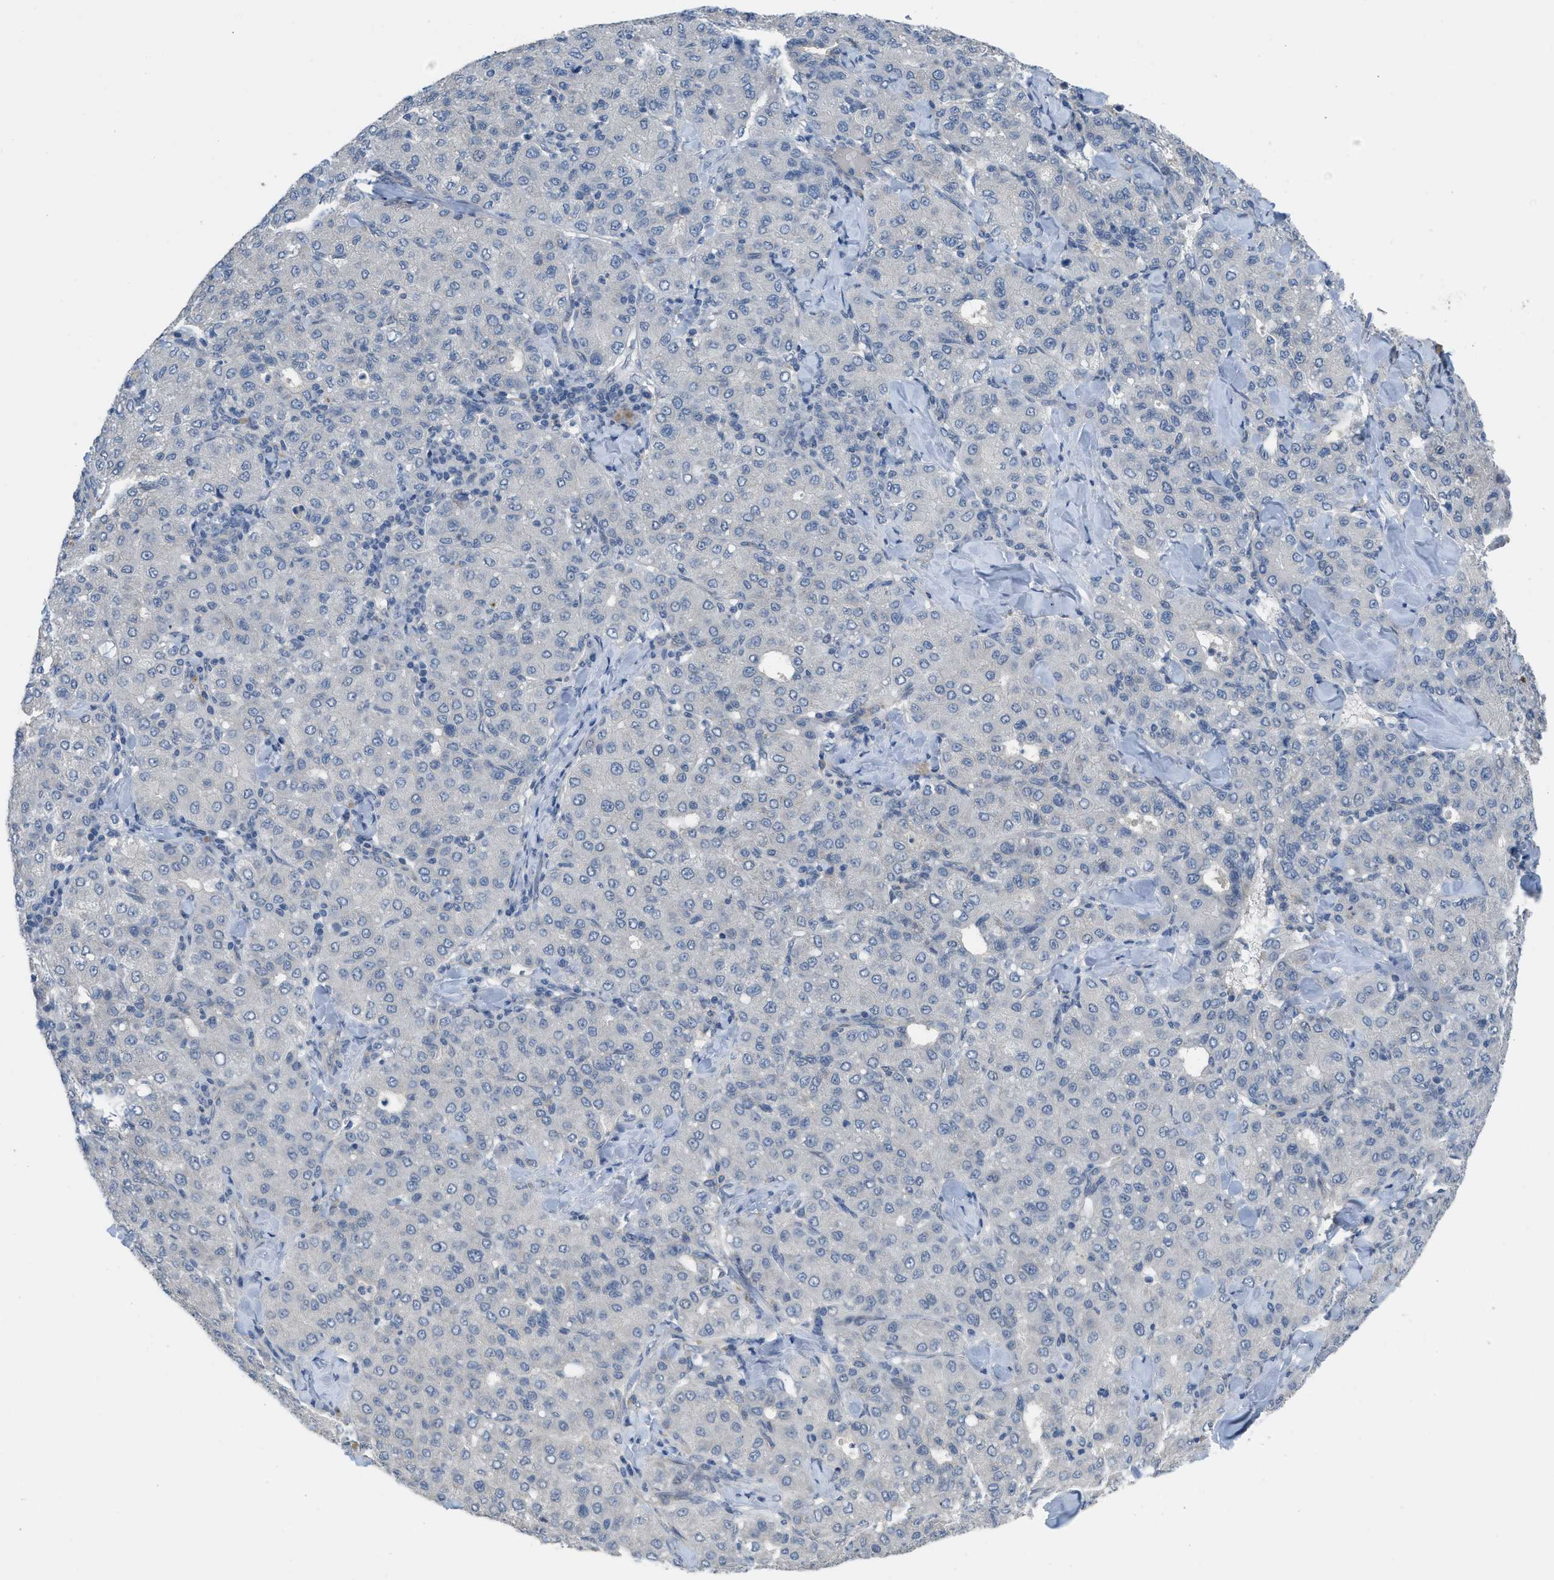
{"staining": {"intensity": "negative", "quantity": "none", "location": "none"}, "tissue": "liver cancer", "cell_type": "Tumor cells", "image_type": "cancer", "snomed": [{"axis": "morphology", "description": "Carcinoma, Hepatocellular, NOS"}, {"axis": "topography", "description": "Liver"}], "caption": "There is no significant expression in tumor cells of hepatocellular carcinoma (liver).", "gene": "TNFAIP1", "patient": {"sex": "male", "age": 65}}